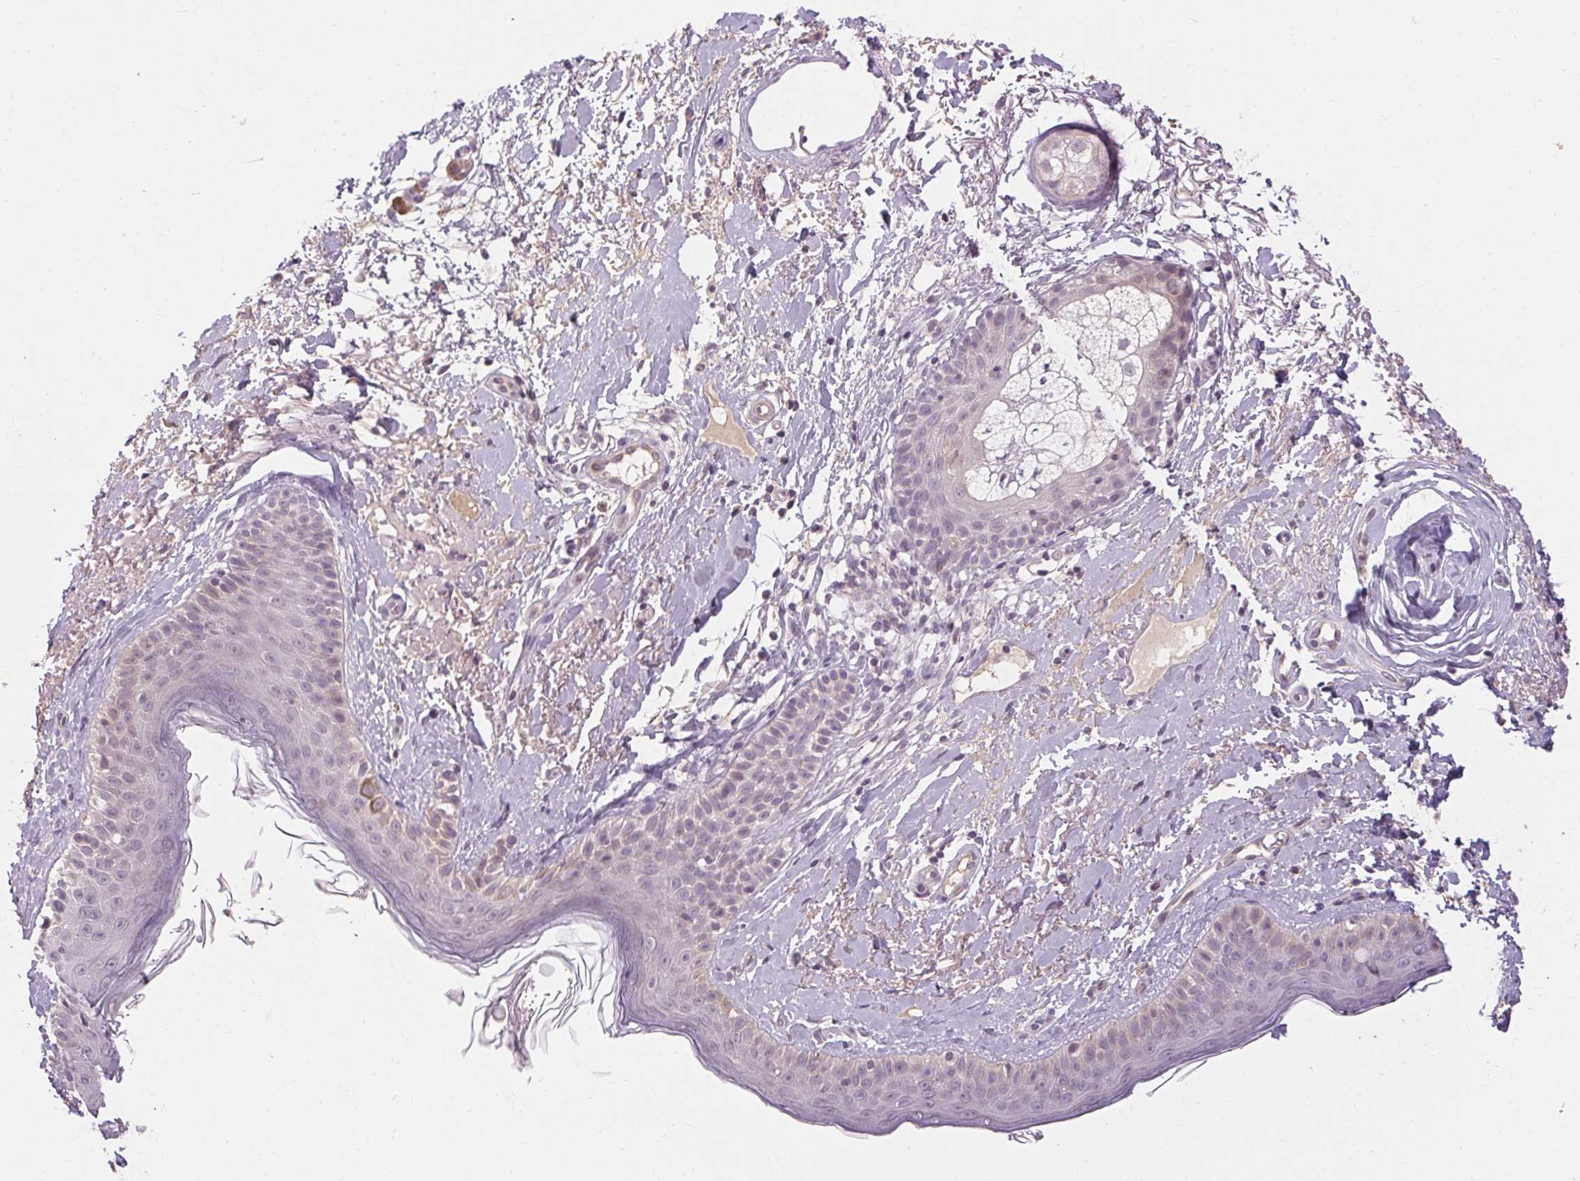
{"staining": {"intensity": "negative", "quantity": "none", "location": "none"}, "tissue": "skin", "cell_type": "Fibroblasts", "image_type": "normal", "snomed": [{"axis": "morphology", "description": "Normal tissue, NOS"}, {"axis": "topography", "description": "Skin"}], "caption": "A photomicrograph of skin stained for a protein reveals no brown staining in fibroblasts.", "gene": "TMEM52B", "patient": {"sex": "male", "age": 73}}